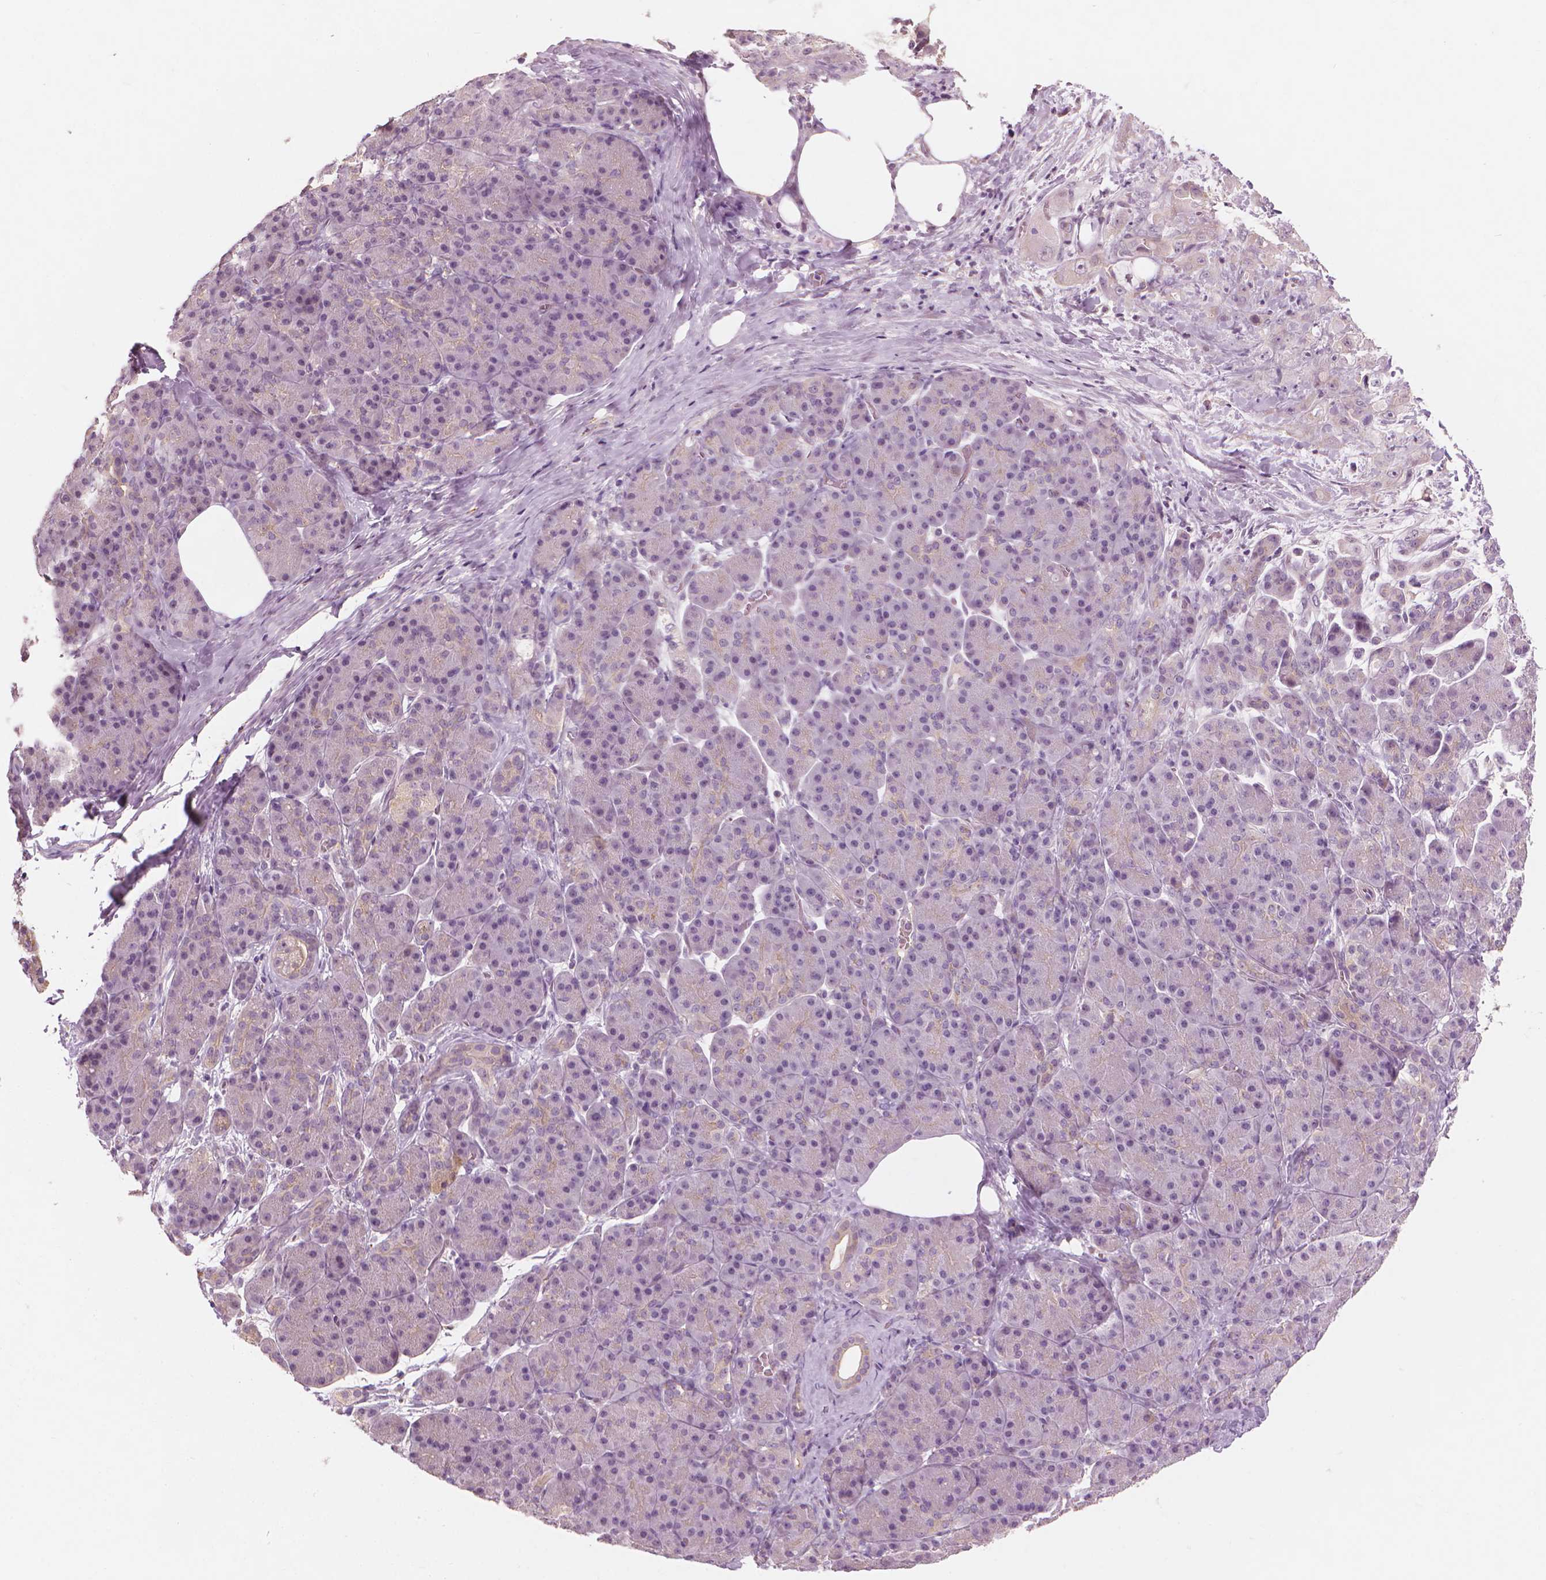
{"staining": {"intensity": "negative", "quantity": "none", "location": "none"}, "tissue": "pancreas", "cell_type": "Exocrine glandular cells", "image_type": "normal", "snomed": [{"axis": "morphology", "description": "Normal tissue, NOS"}, {"axis": "topography", "description": "Pancreas"}], "caption": "The immunohistochemistry (IHC) micrograph has no significant positivity in exocrine glandular cells of pancreas. Nuclei are stained in blue.", "gene": "SAXO2", "patient": {"sex": "male", "age": 57}}